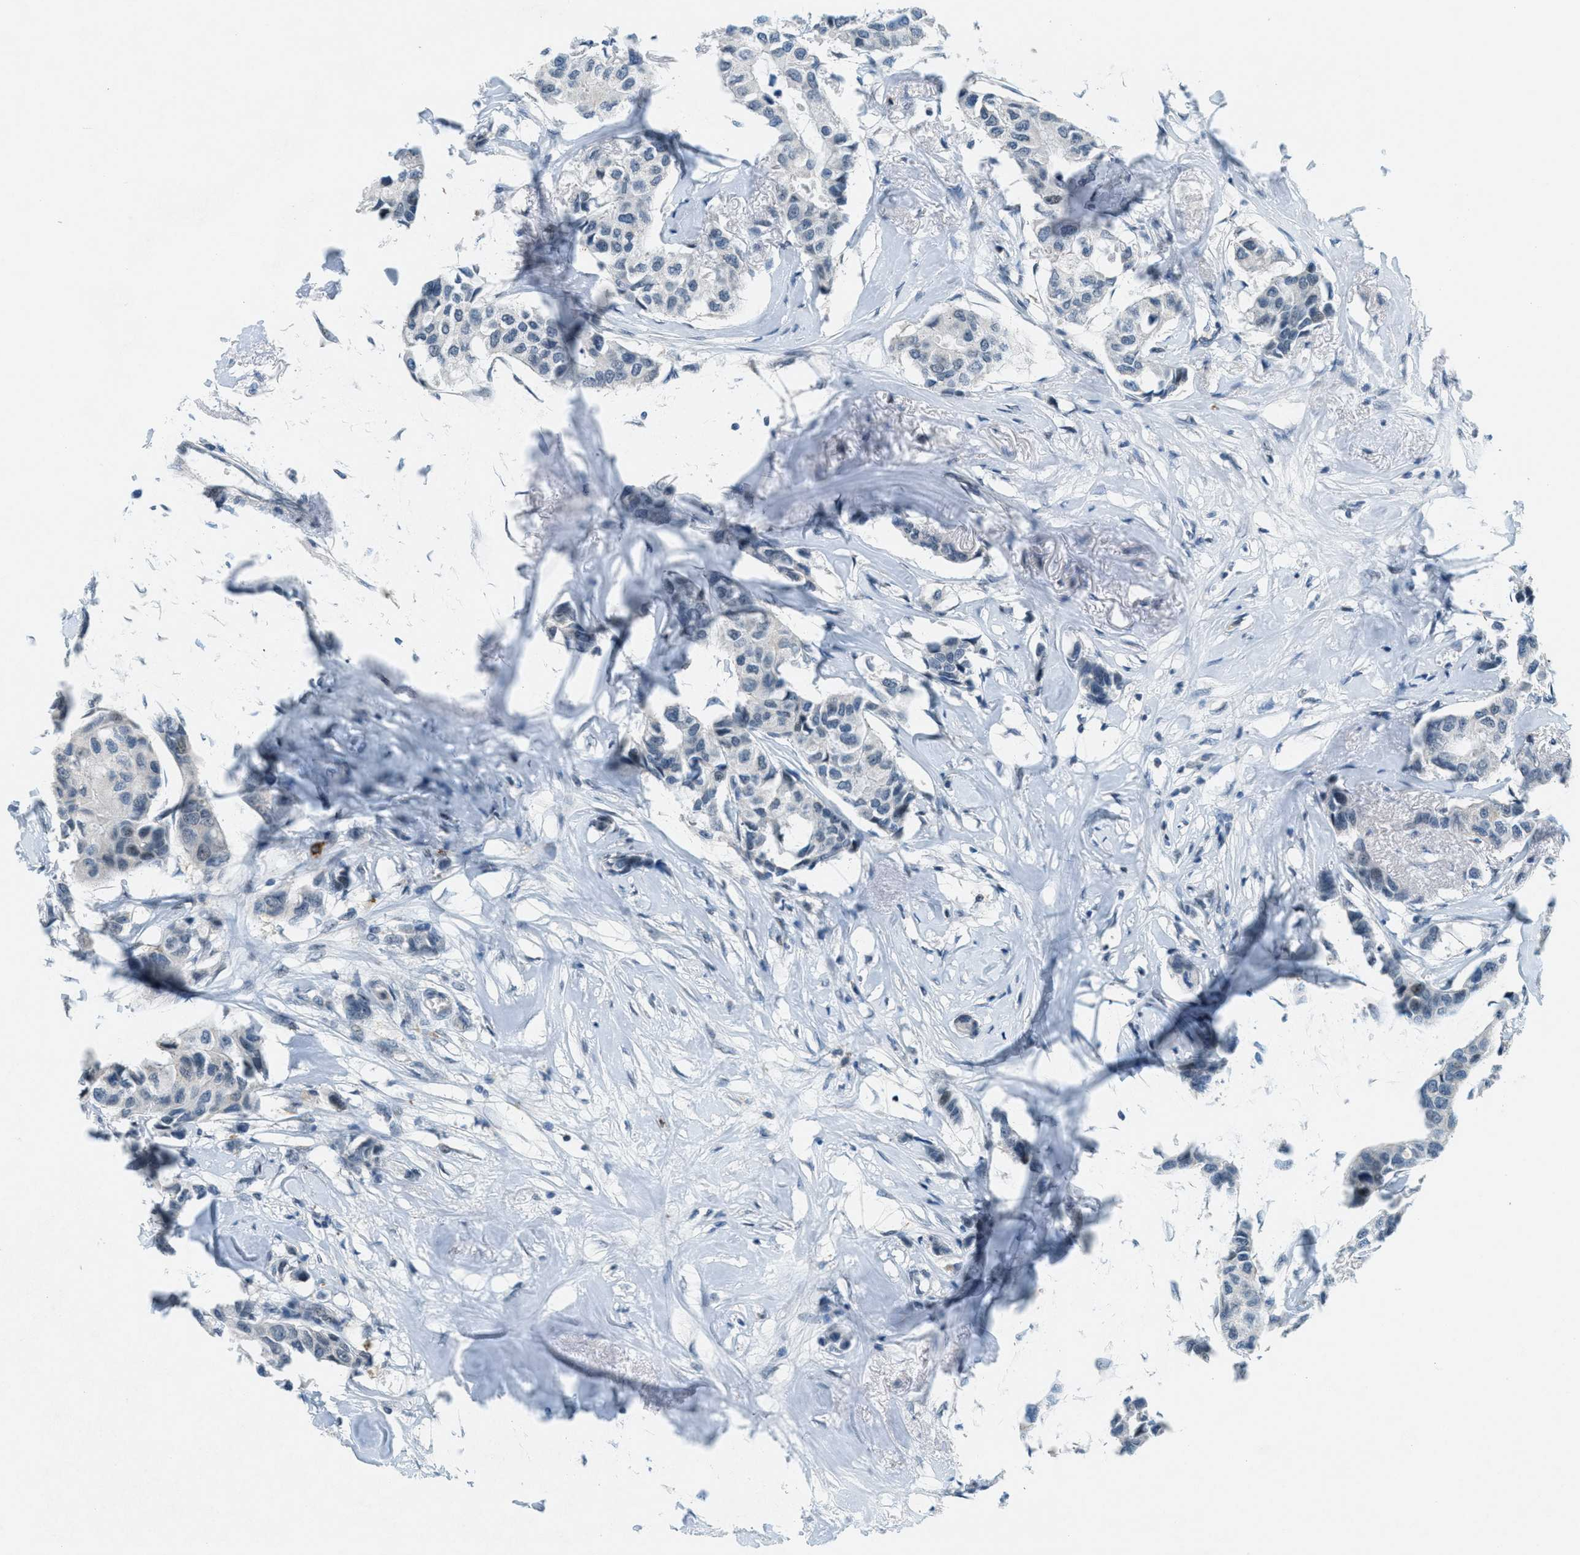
{"staining": {"intensity": "negative", "quantity": "none", "location": "none"}, "tissue": "breast cancer", "cell_type": "Tumor cells", "image_type": "cancer", "snomed": [{"axis": "morphology", "description": "Duct carcinoma"}, {"axis": "topography", "description": "Breast"}], "caption": "Micrograph shows no protein staining in tumor cells of breast cancer tissue.", "gene": "FYN", "patient": {"sex": "female", "age": 80}}